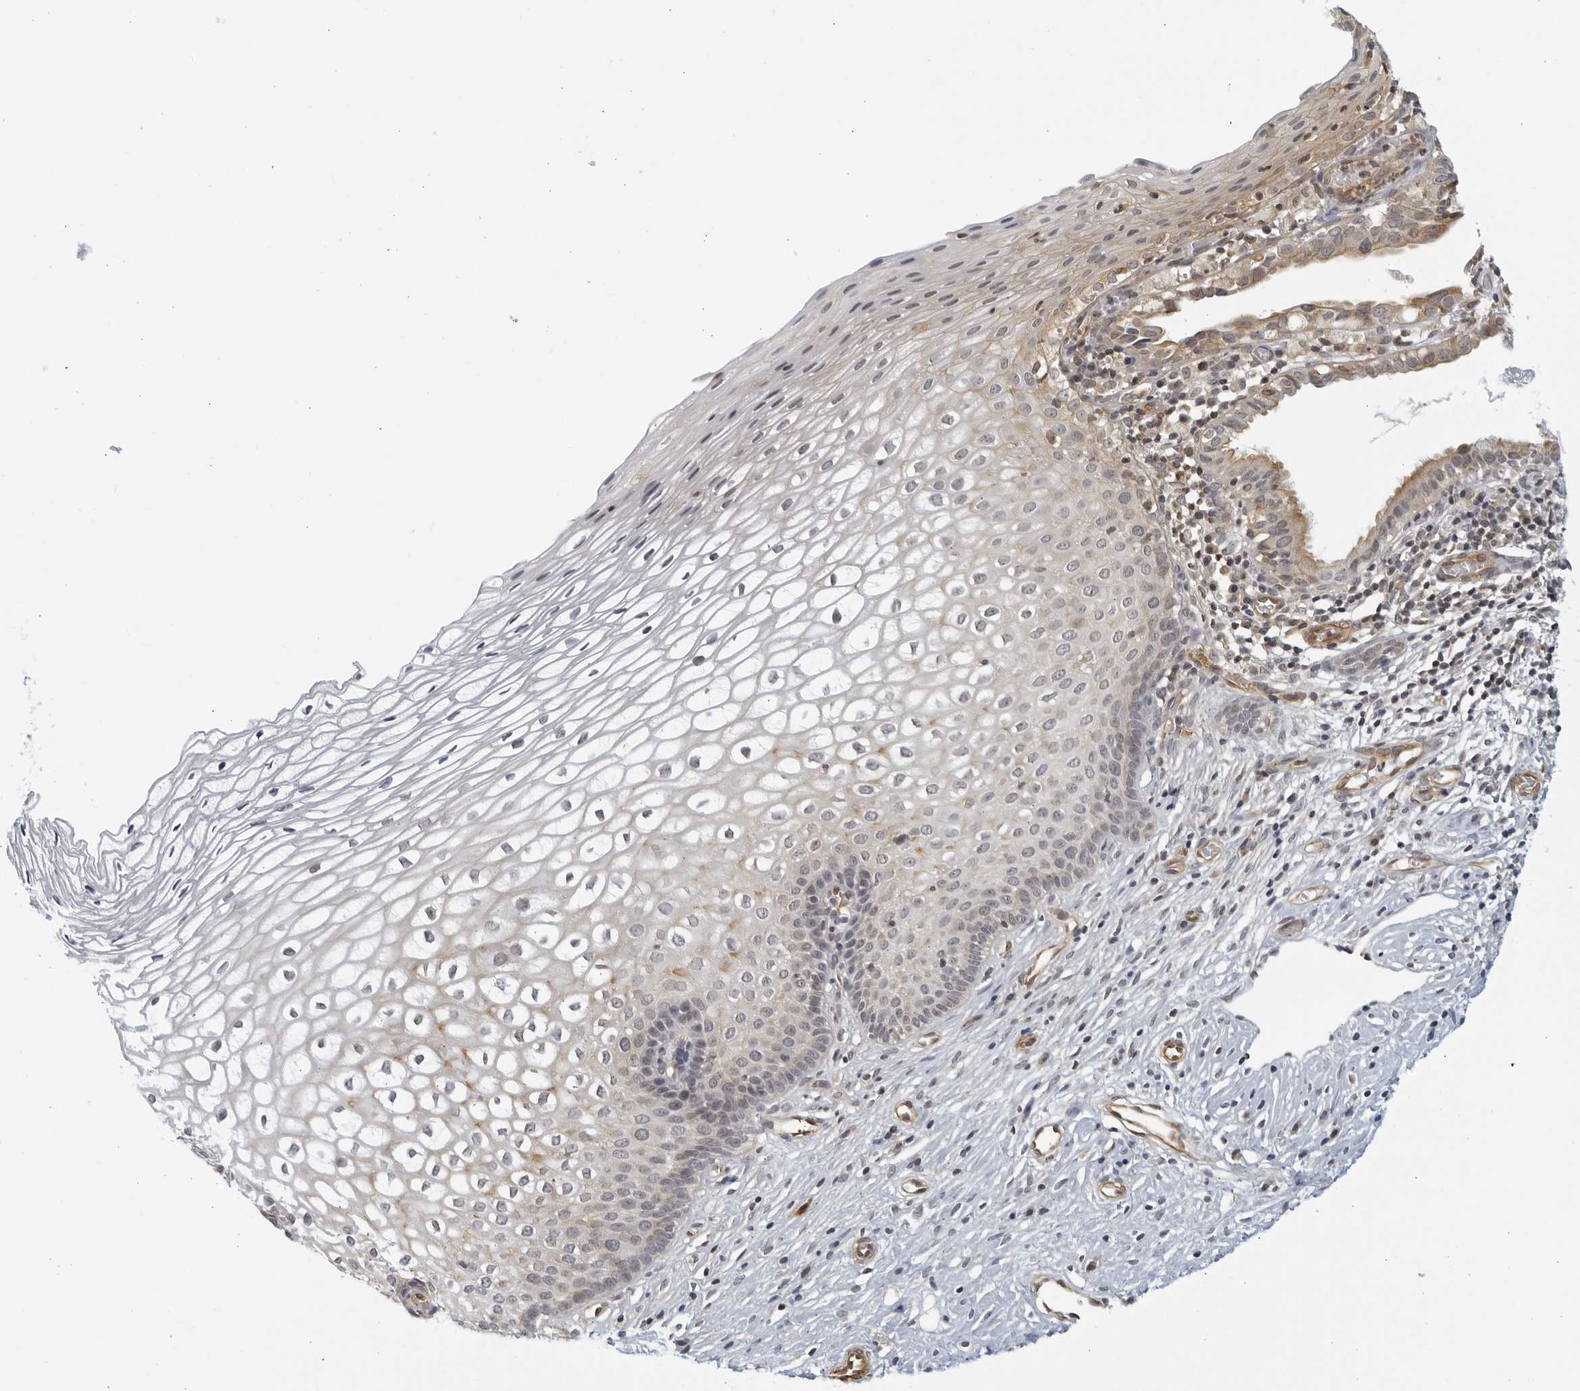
{"staining": {"intensity": "weak", "quantity": "<25%", "location": "cytoplasmic/membranous"}, "tissue": "cervix", "cell_type": "Glandular cells", "image_type": "normal", "snomed": [{"axis": "morphology", "description": "Normal tissue, NOS"}, {"axis": "topography", "description": "Cervix"}], "caption": "Benign cervix was stained to show a protein in brown. There is no significant expression in glandular cells. Brightfield microscopy of immunohistochemistry stained with DAB (3,3'-diaminobenzidine) (brown) and hematoxylin (blue), captured at high magnification.", "gene": "SERTAD4", "patient": {"sex": "female", "age": 27}}